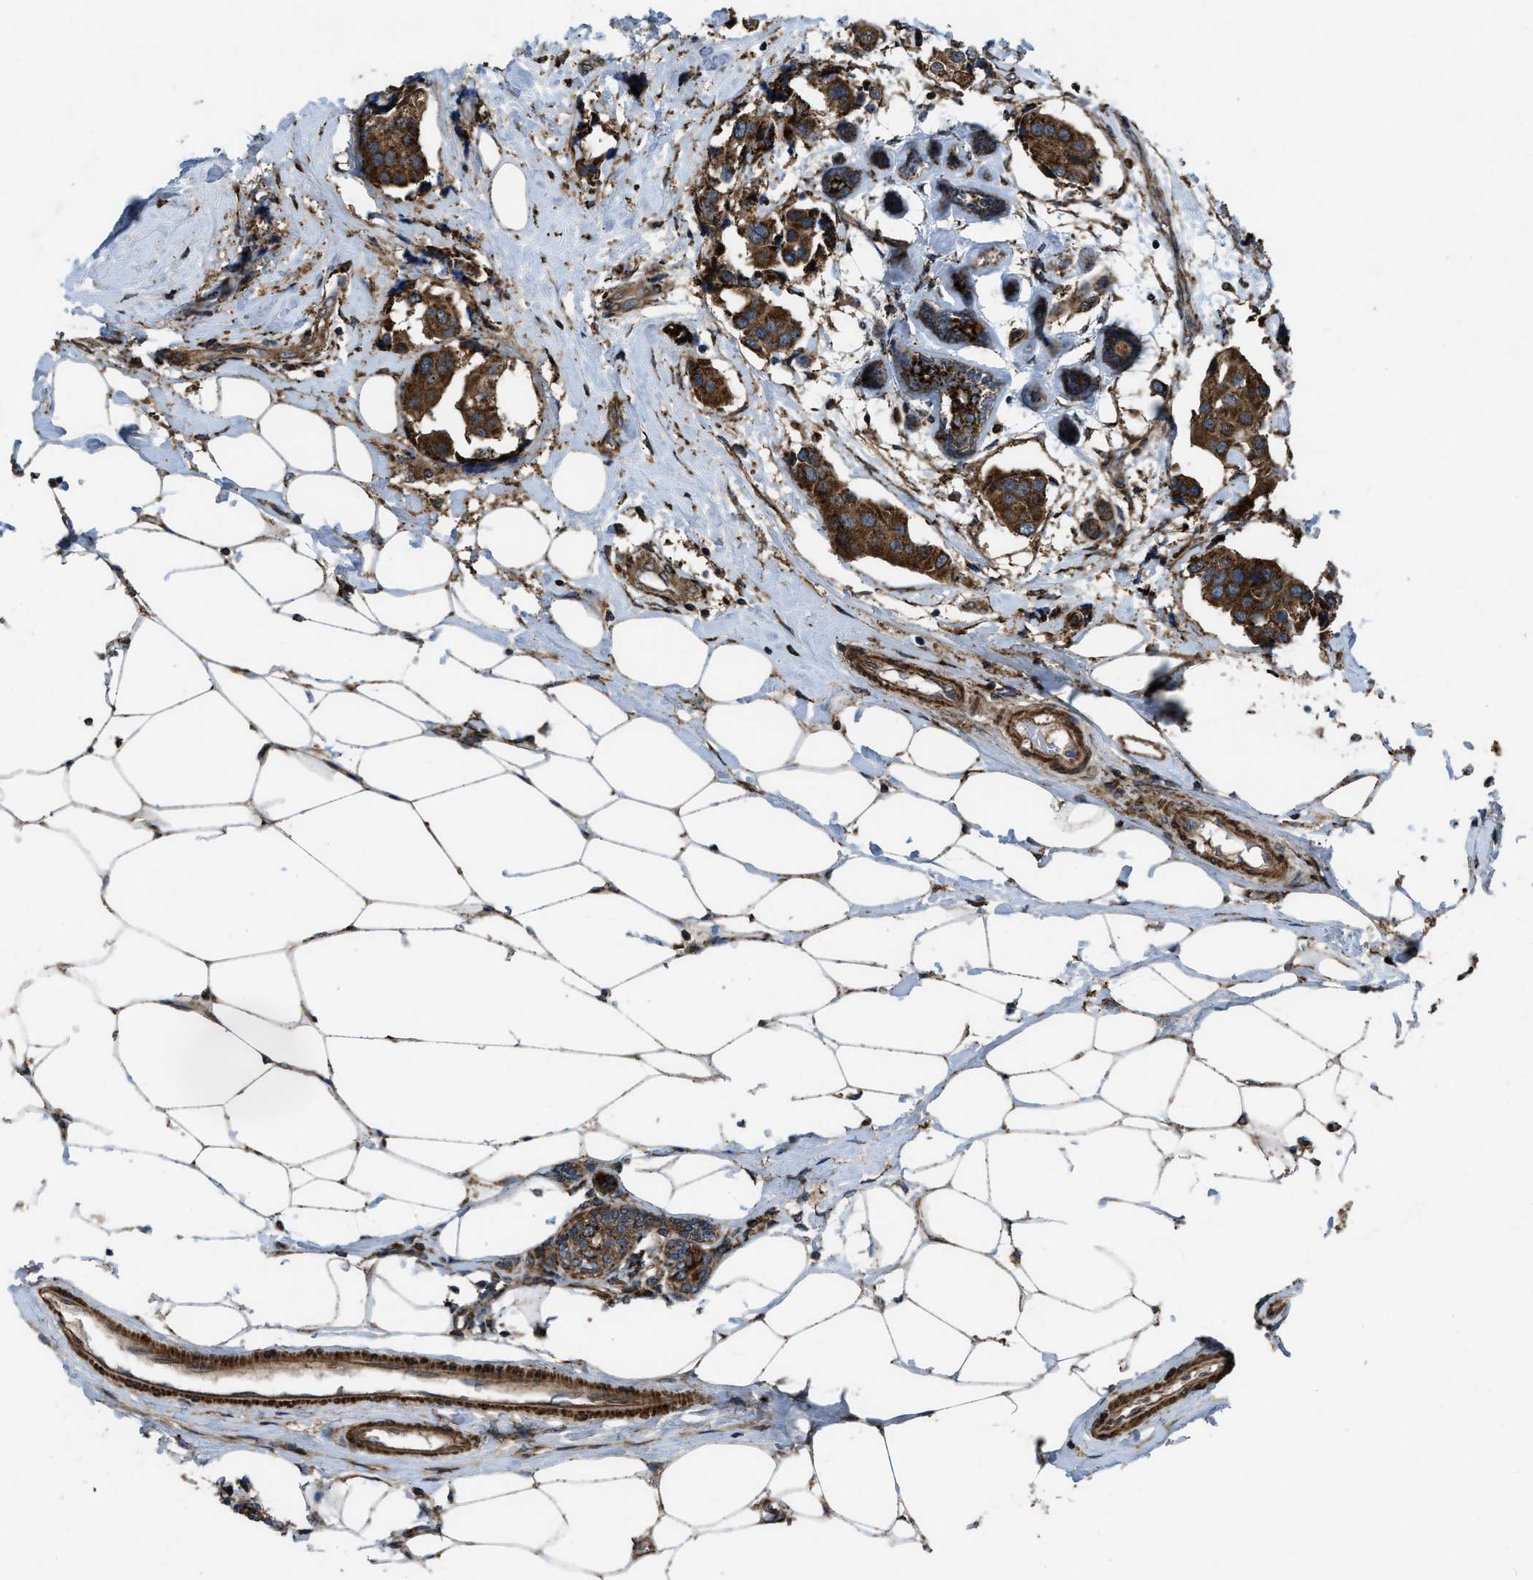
{"staining": {"intensity": "strong", "quantity": ">75%", "location": "cytoplasmic/membranous"}, "tissue": "breast cancer", "cell_type": "Tumor cells", "image_type": "cancer", "snomed": [{"axis": "morphology", "description": "Normal tissue, NOS"}, {"axis": "morphology", "description": "Duct carcinoma"}, {"axis": "topography", "description": "Breast"}], "caption": "Breast cancer stained for a protein displays strong cytoplasmic/membranous positivity in tumor cells.", "gene": "PER3", "patient": {"sex": "female", "age": 39}}